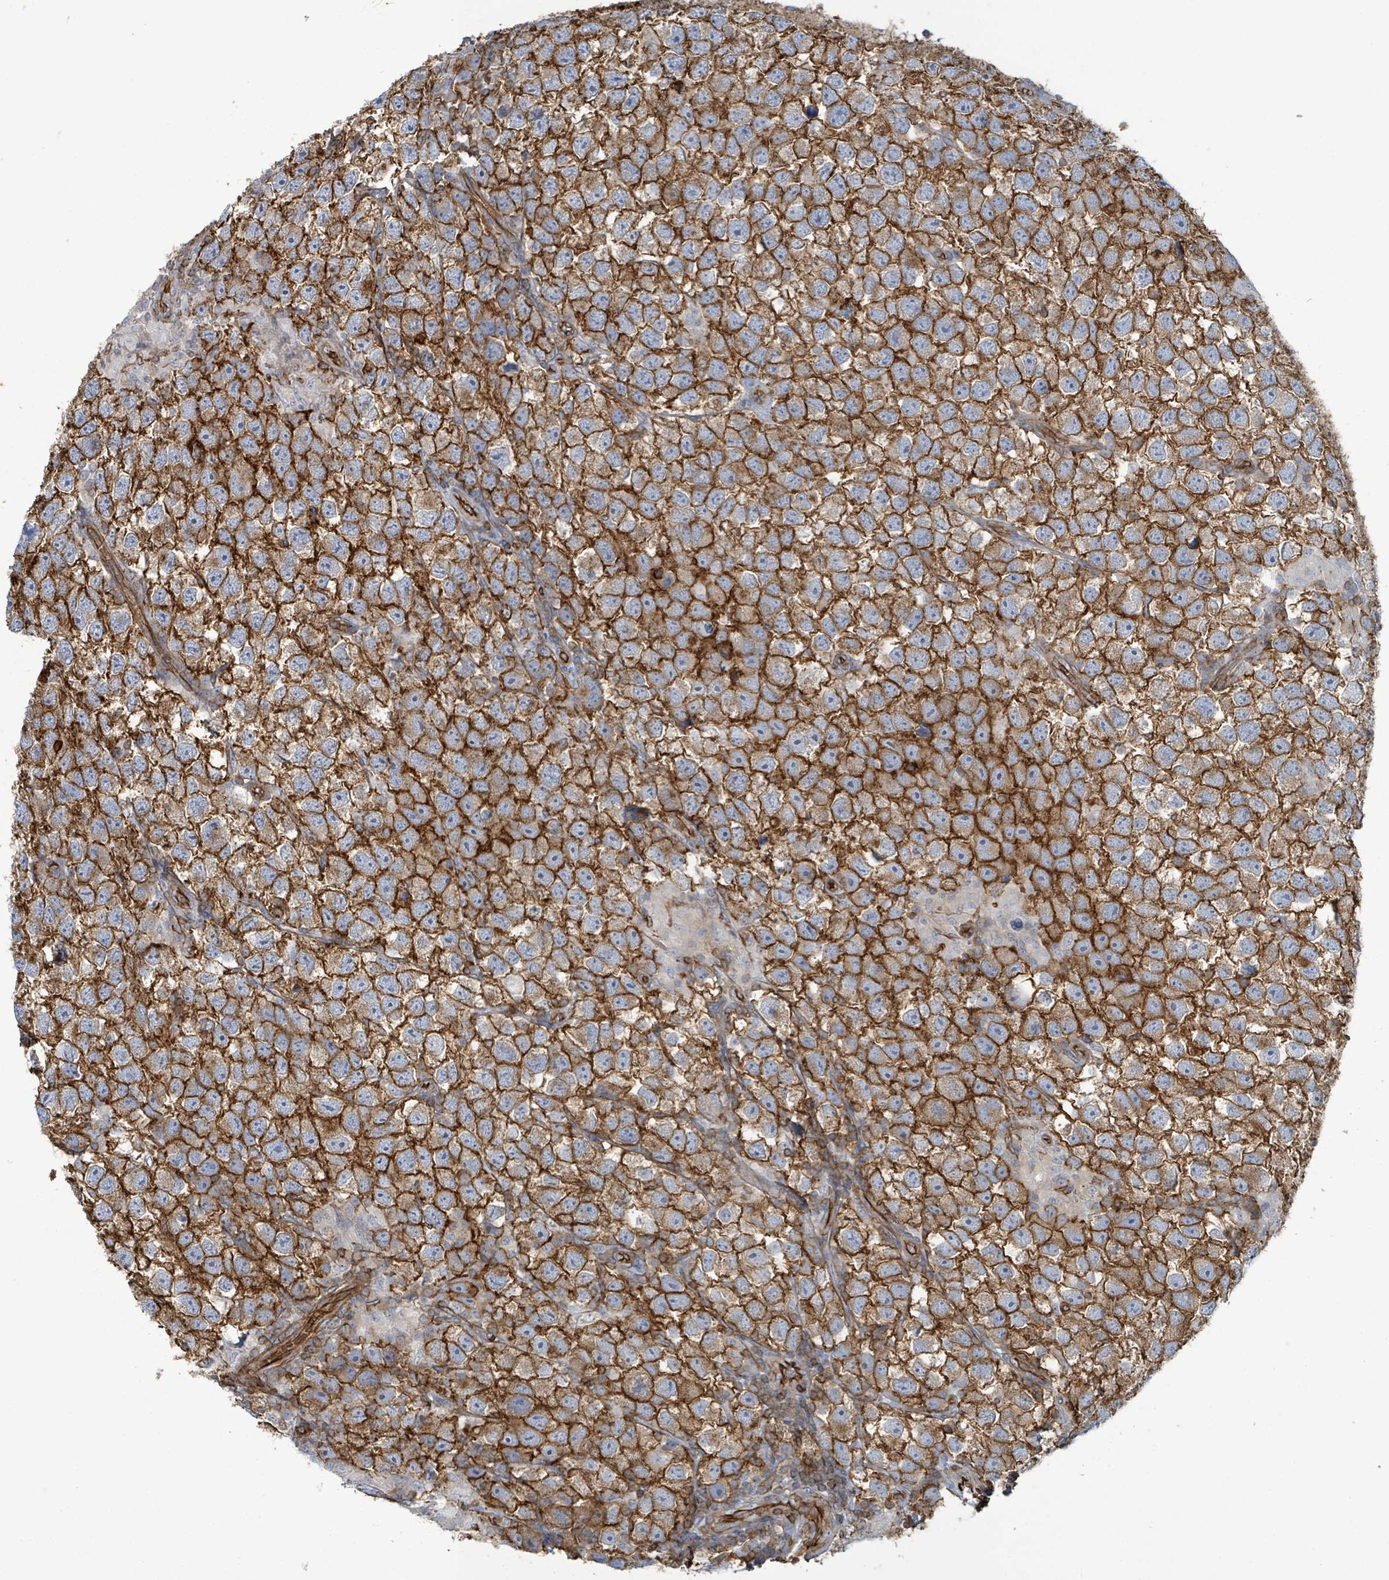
{"staining": {"intensity": "strong", "quantity": ">75%", "location": "cytoplasmic/membranous"}, "tissue": "testis cancer", "cell_type": "Tumor cells", "image_type": "cancer", "snomed": [{"axis": "morphology", "description": "Seminoma, NOS"}, {"axis": "topography", "description": "Testis"}], "caption": "Tumor cells exhibit strong cytoplasmic/membranous expression in approximately >75% of cells in testis seminoma.", "gene": "LDOC1", "patient": {"sex": "male", "age": 26}}